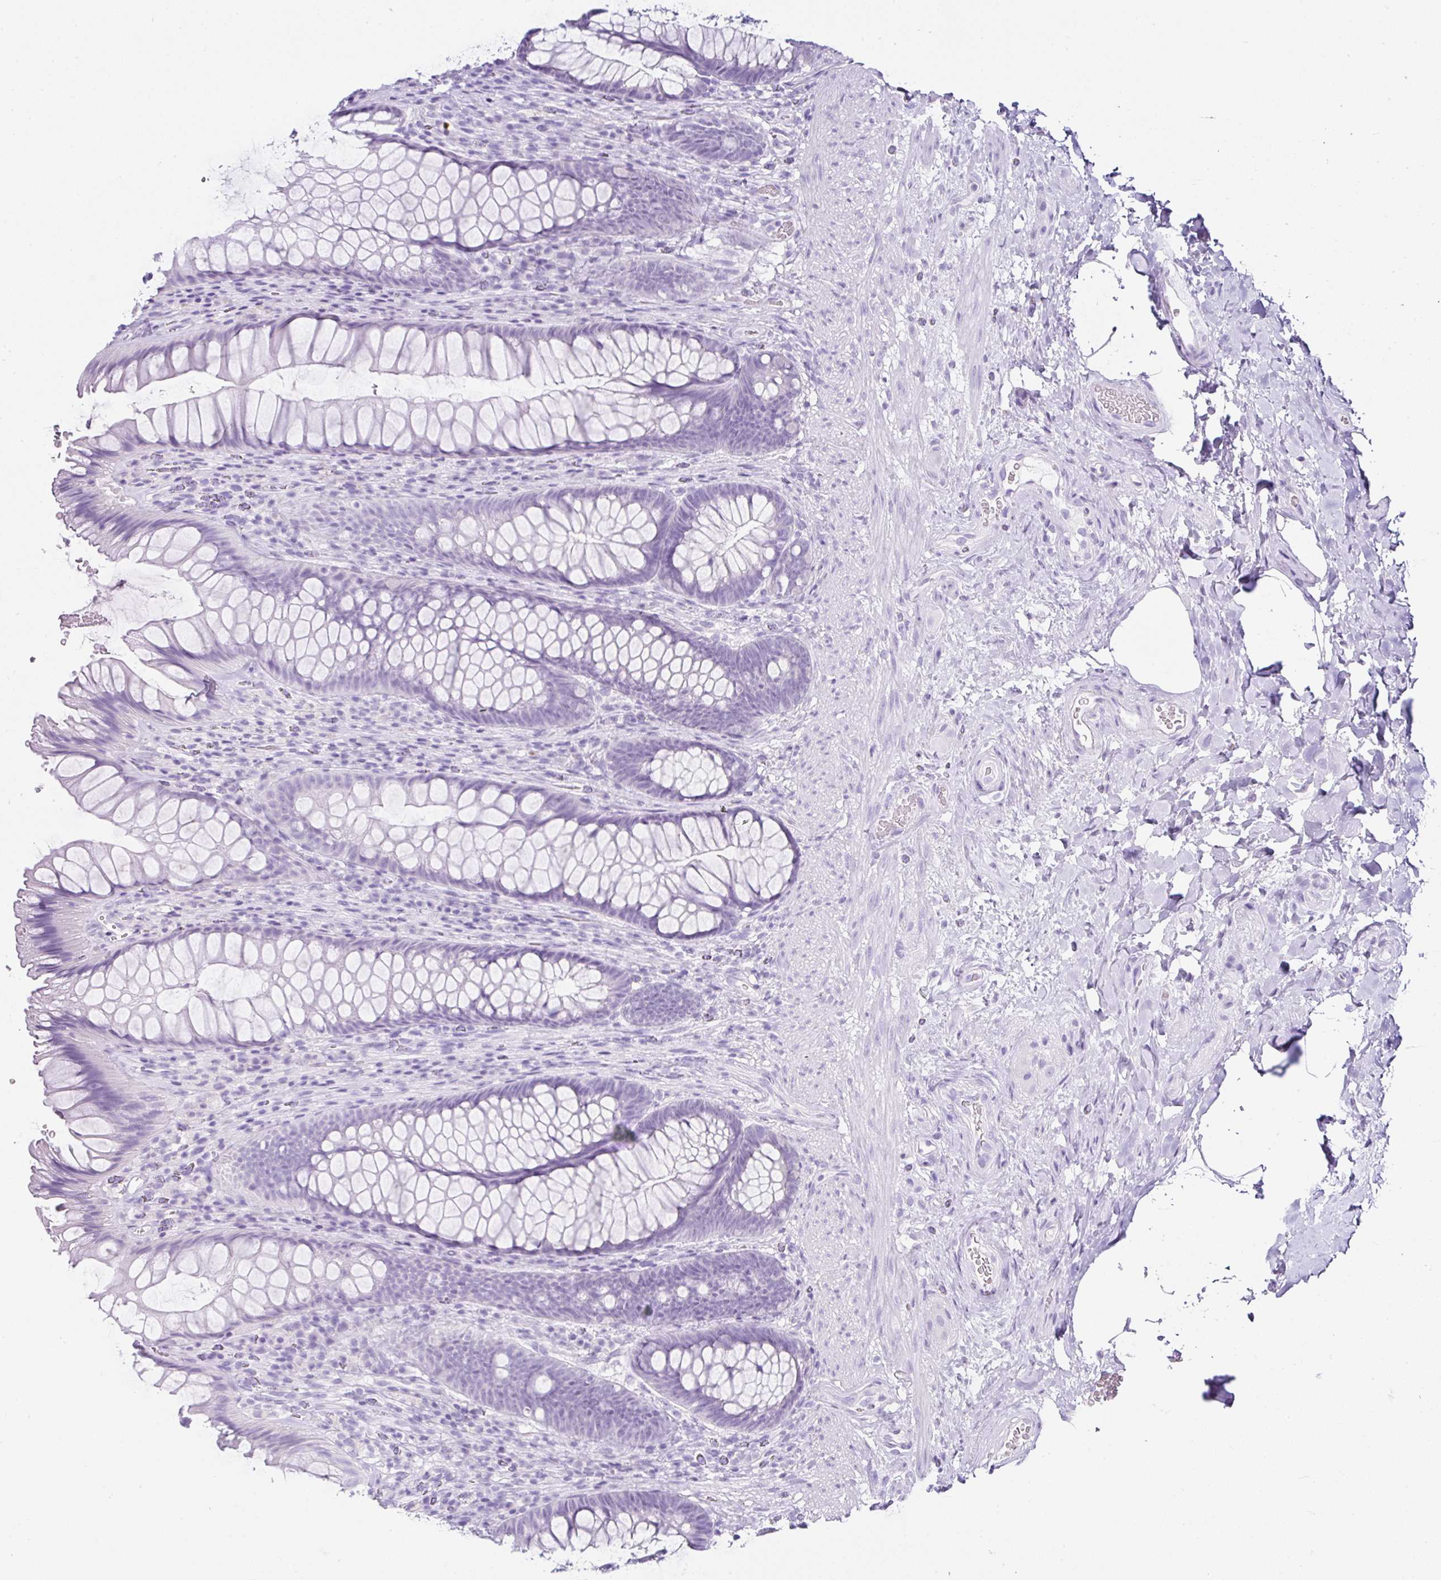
{"staining": {"intensity": "negative", "quantity": "none", "location": "none"}, "tissue": "rectum", "cell_type": "Glandular cells", "image_type": "normal", "snomed": [{"axis": "morphology", "description": "Normal tissue, NOS"}, {"axis": "topography", "description": "Rectum"}], "caption": "Immunohistochemistry (IHC) of benign rectum shows no expression in glandular cells.", "gene": "SERPINB3", "patient": {"sex": "male", "age": 53}}